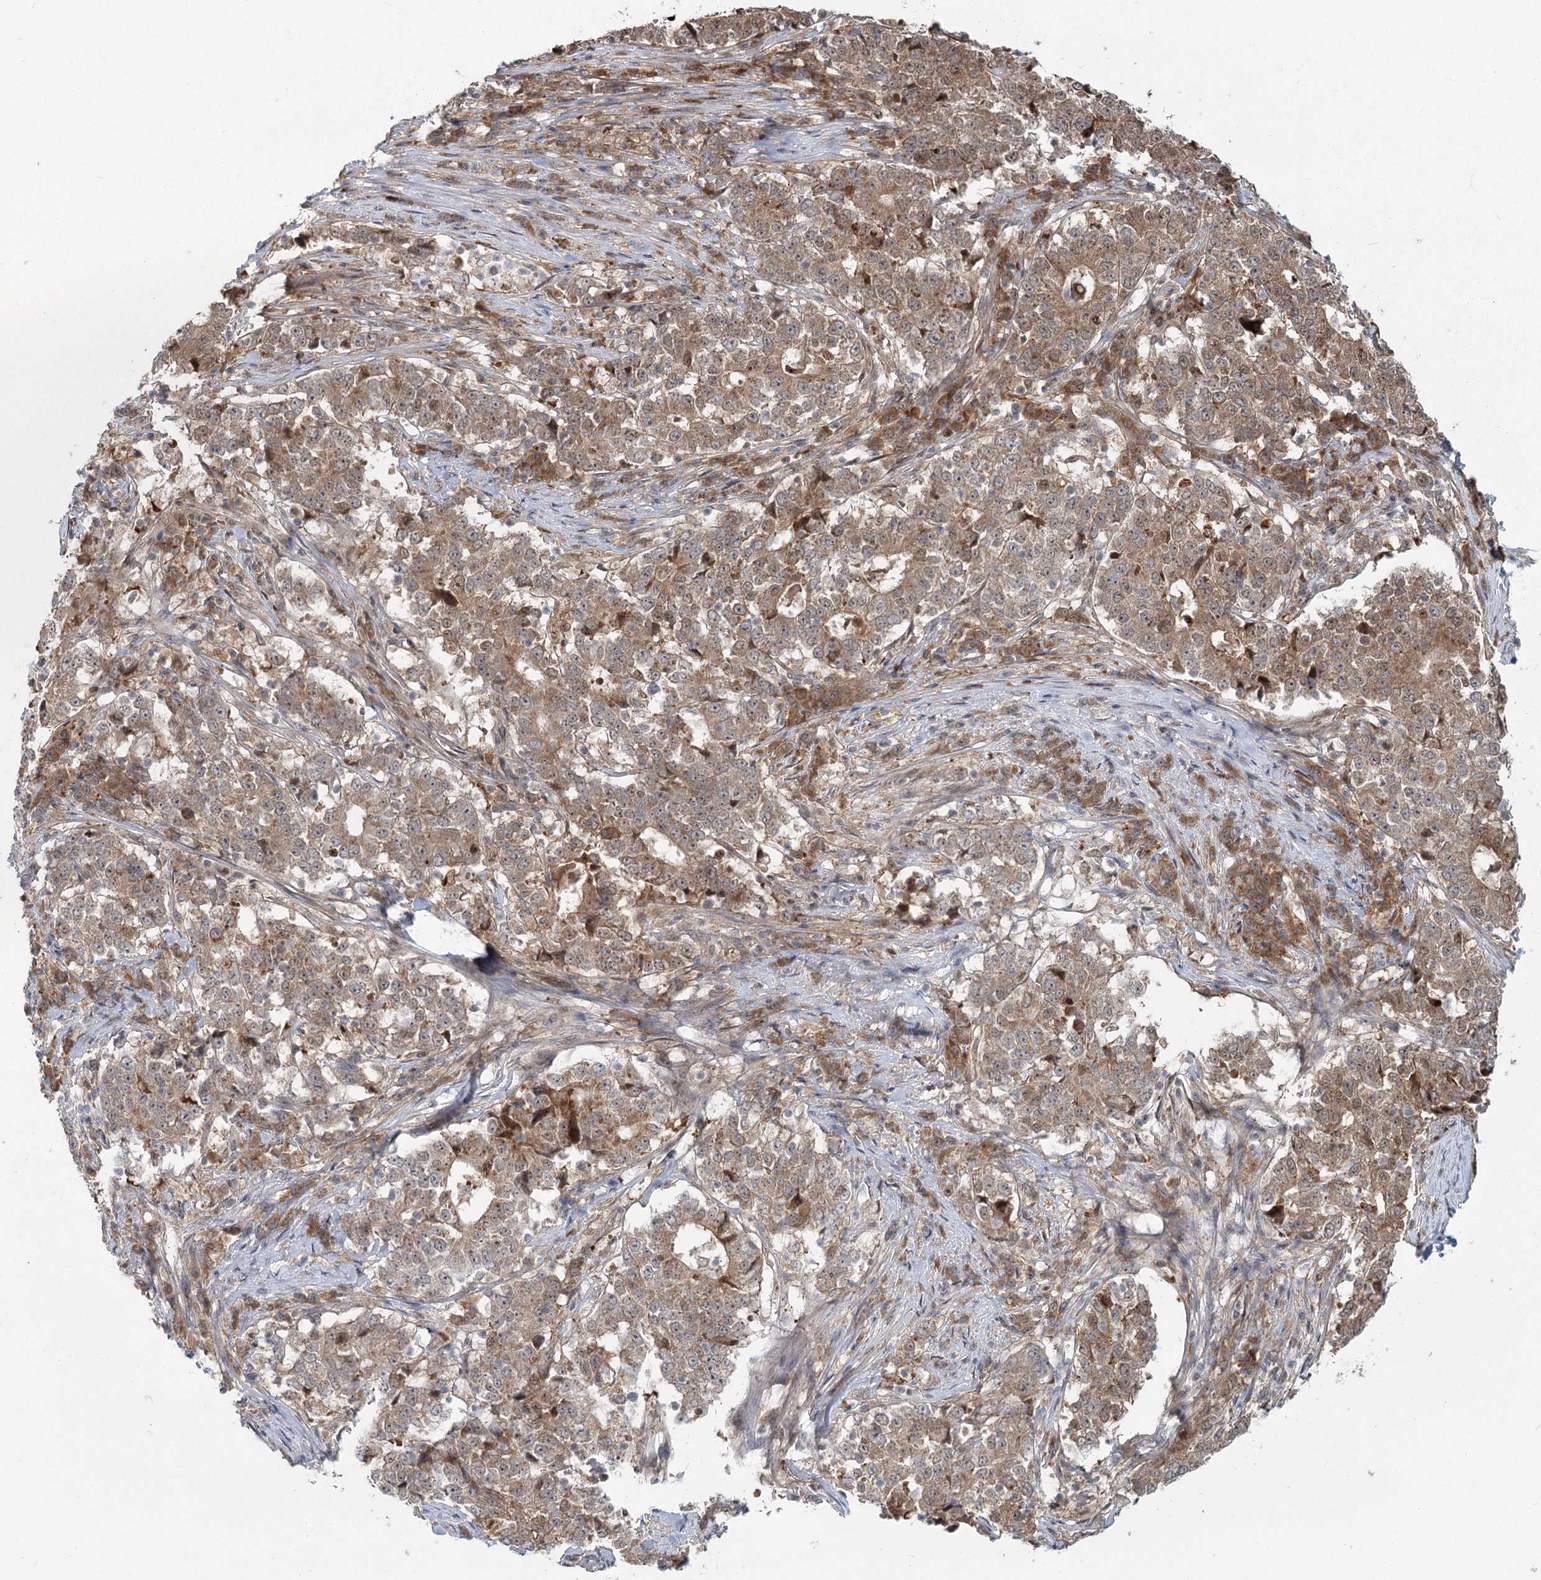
{"staining": {"intensity": "moderate", "quantity": ">75%", "location": "cytoplasmic/membranous"}, "tissue": "stomach cancer", "cell_type": "Tumor cells", "image_type": "cancer", "snomed": [{"axis": "morphology", "description": "Adenocarcinoma, NOS"}, {"axis": "topography", "description": "Stomach"}], "caption": "Protein staining demonstrates moderate cytoplasmic/membranous staining in about >75% of tumor cells in stomach adenocarcinoma. (brown staining indicates protein expression, while blue staining denotes nuclei).", "gene": "THNSL1", "patient": {"sex": "male", "age": 59}}